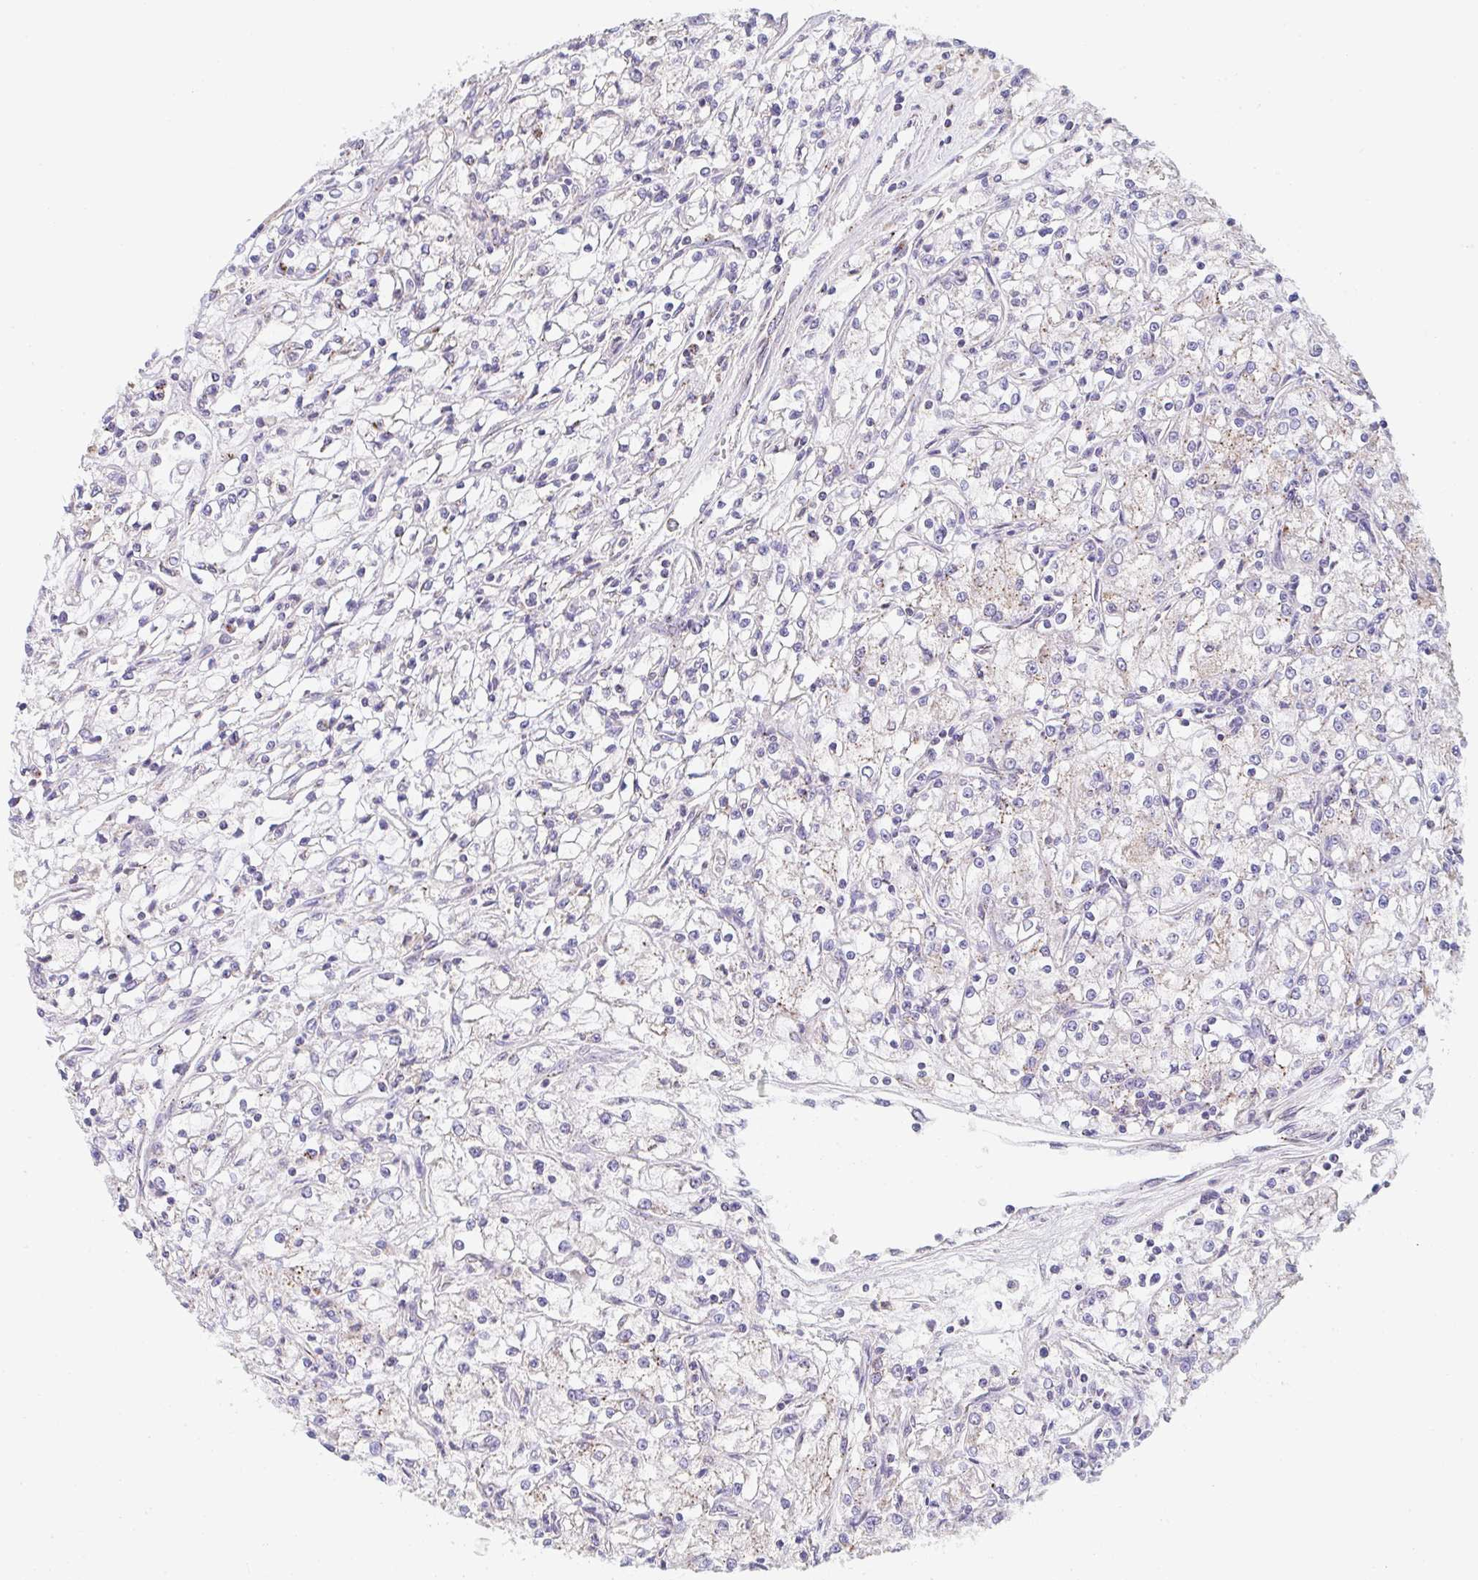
{"staining": {"intensity": "weak", "quantity": "25%-75%", "location": "cytoplasmic/membranous"}, "tissue": "renal cancer", "cell_type": "Tumor cells", "image_type": "cancer", "snomed": [{"axis": "morphology", "description": "Adenocarcinoma, NOS"}, {"axis": "topography", "description": "Kidney"}], "caption": "Immunohistochemical staining of human renal cancer (adenocarcinoma) displays low levels of weak cytoplasmic/membranous staining in about 25%-75% of tumor cells. The staining was performed using DAB (3,3'-diaminobenzidine), with brown indicating positive protein expression. Nuclei are stained blue with hematoxylin.", "gene": "PROSER3", "patient": {"sex": "female", "age": 59}}